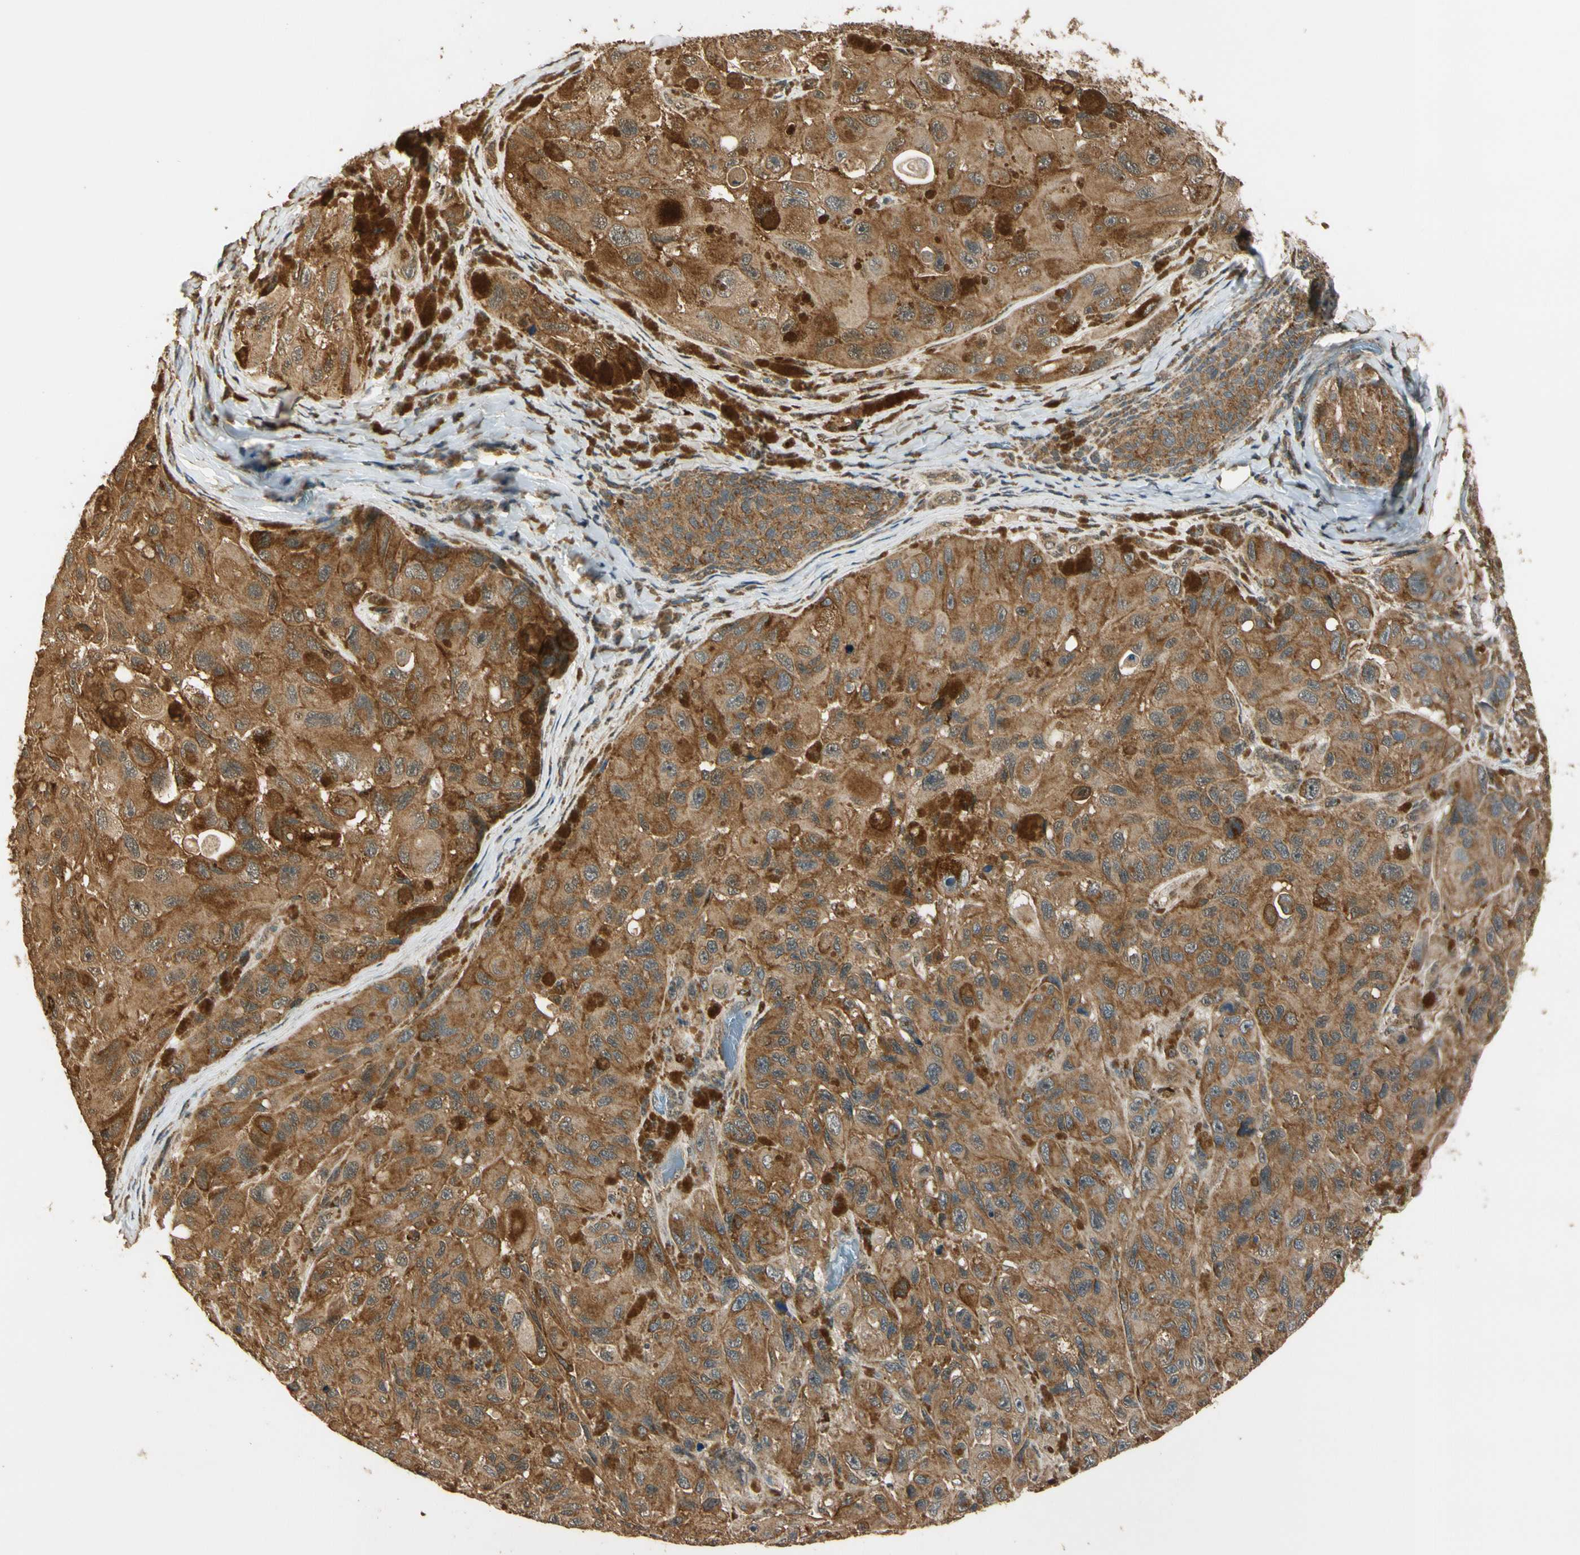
{"staining": {"intensity": "strong", "quantity": ">75%", "location": "cytoplasmic/membranous"}, "tissue": "melanoma", "cell_type": "Tumor cells", "image_type": "cancer", "snomed": [{"axis": "morphology", "description": "Malignant melanoma, NOS"}, {"axis": "topography", "description": "Skin"}], "caption": "A brown stain highlights strong cytoplasmic/membranous expression of a protein in human malignant melanoma tumor cells.", "gene": "LAMTOR1", "patient": {"sex": "female", "age": 73}}